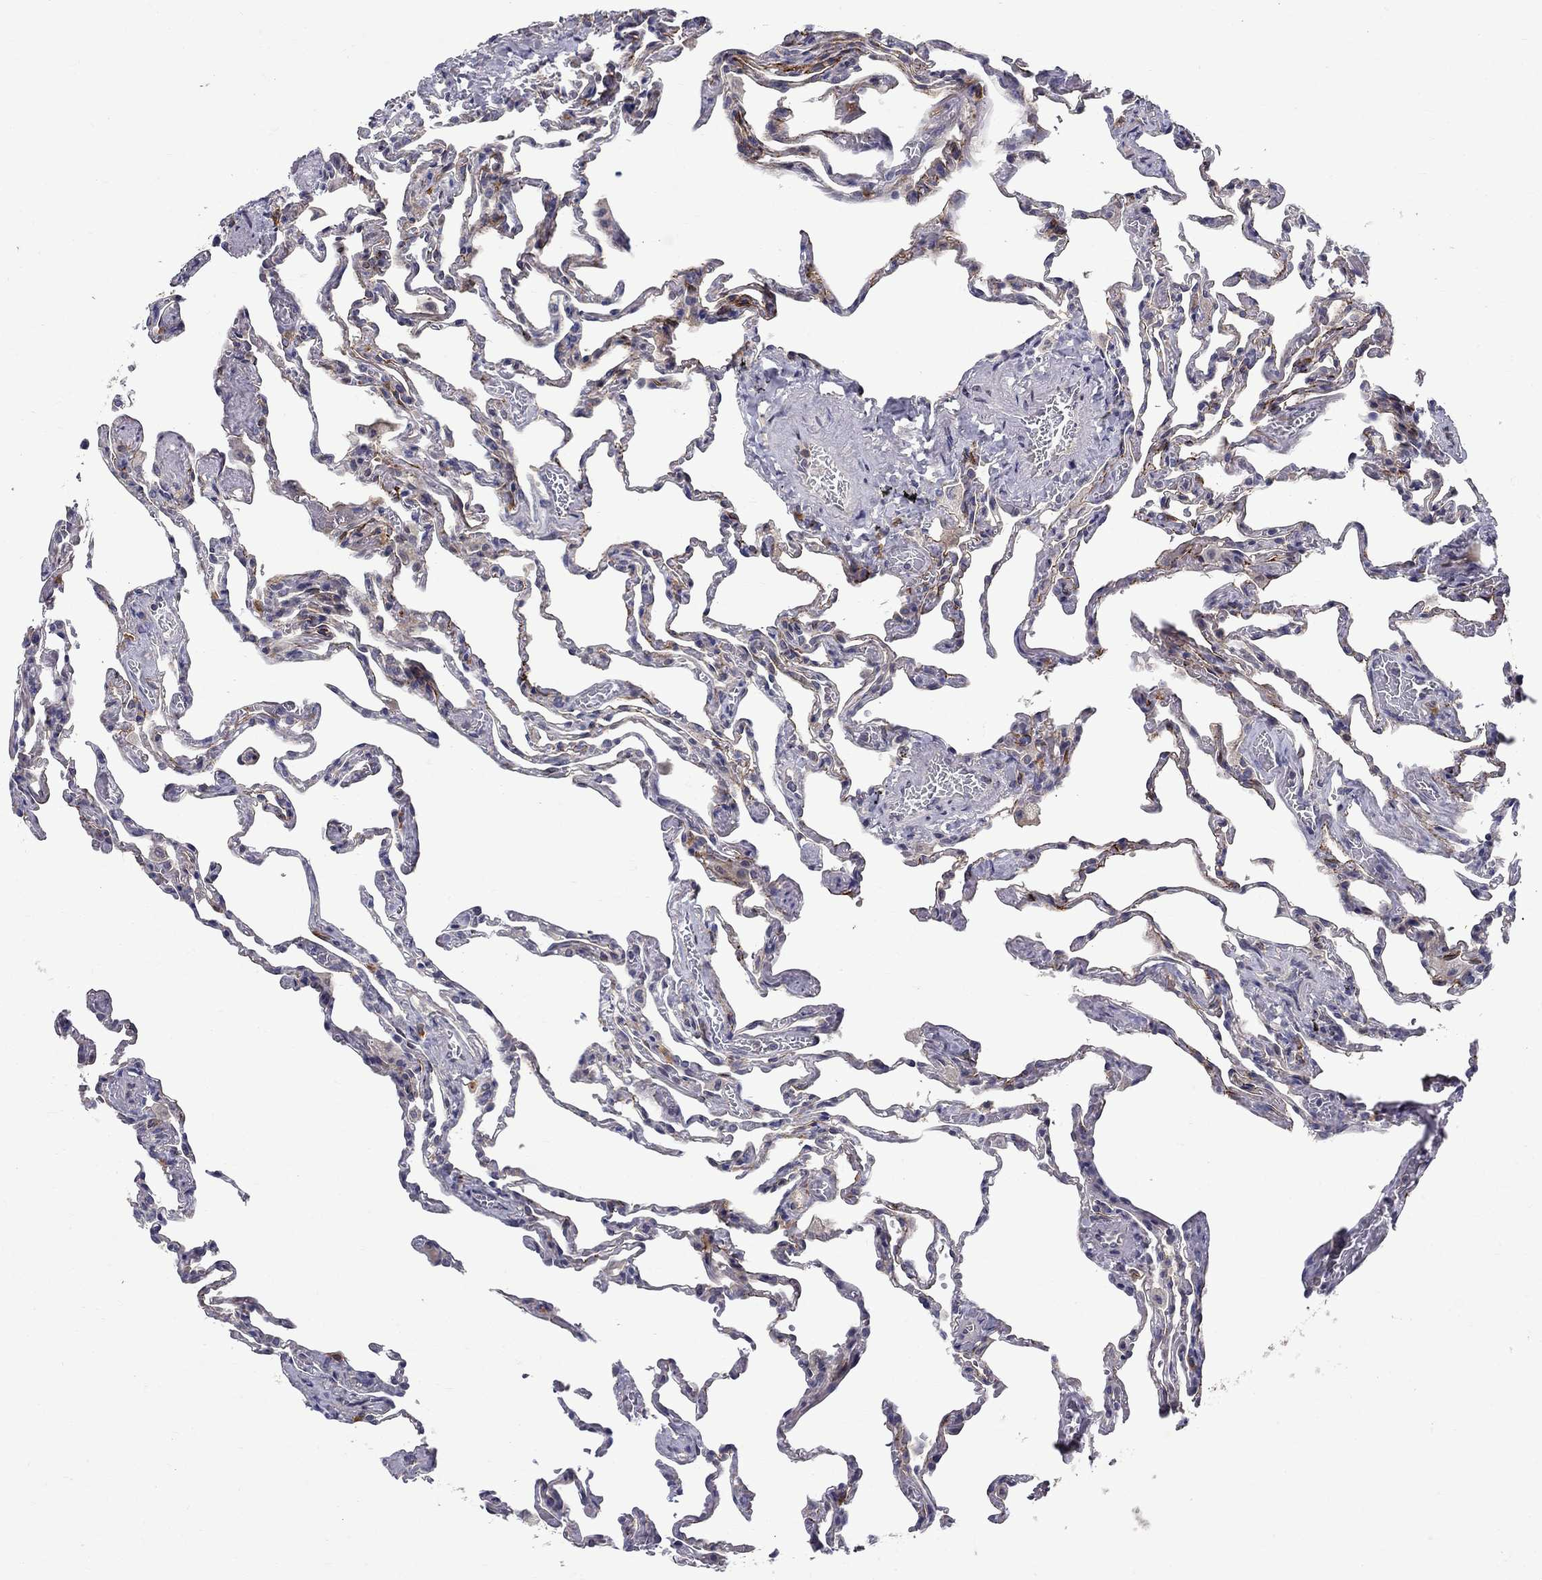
{"staining": {"intensity": "negative", "quantity": "none", "location": "none"}, "tissue": "lung", "cell_type": "Alveolar cells", "image_type": "normal", "snomed": [{"axis": "morphology", "description": "Normal tissue, NOS"}, {"axis": "topography", "description": "Lung"}], "caption": "Alveolar cells show no significant staining in unremarkable lung.", "gene": "STAB2", "patient": {"sex": "female", "age": 43}}